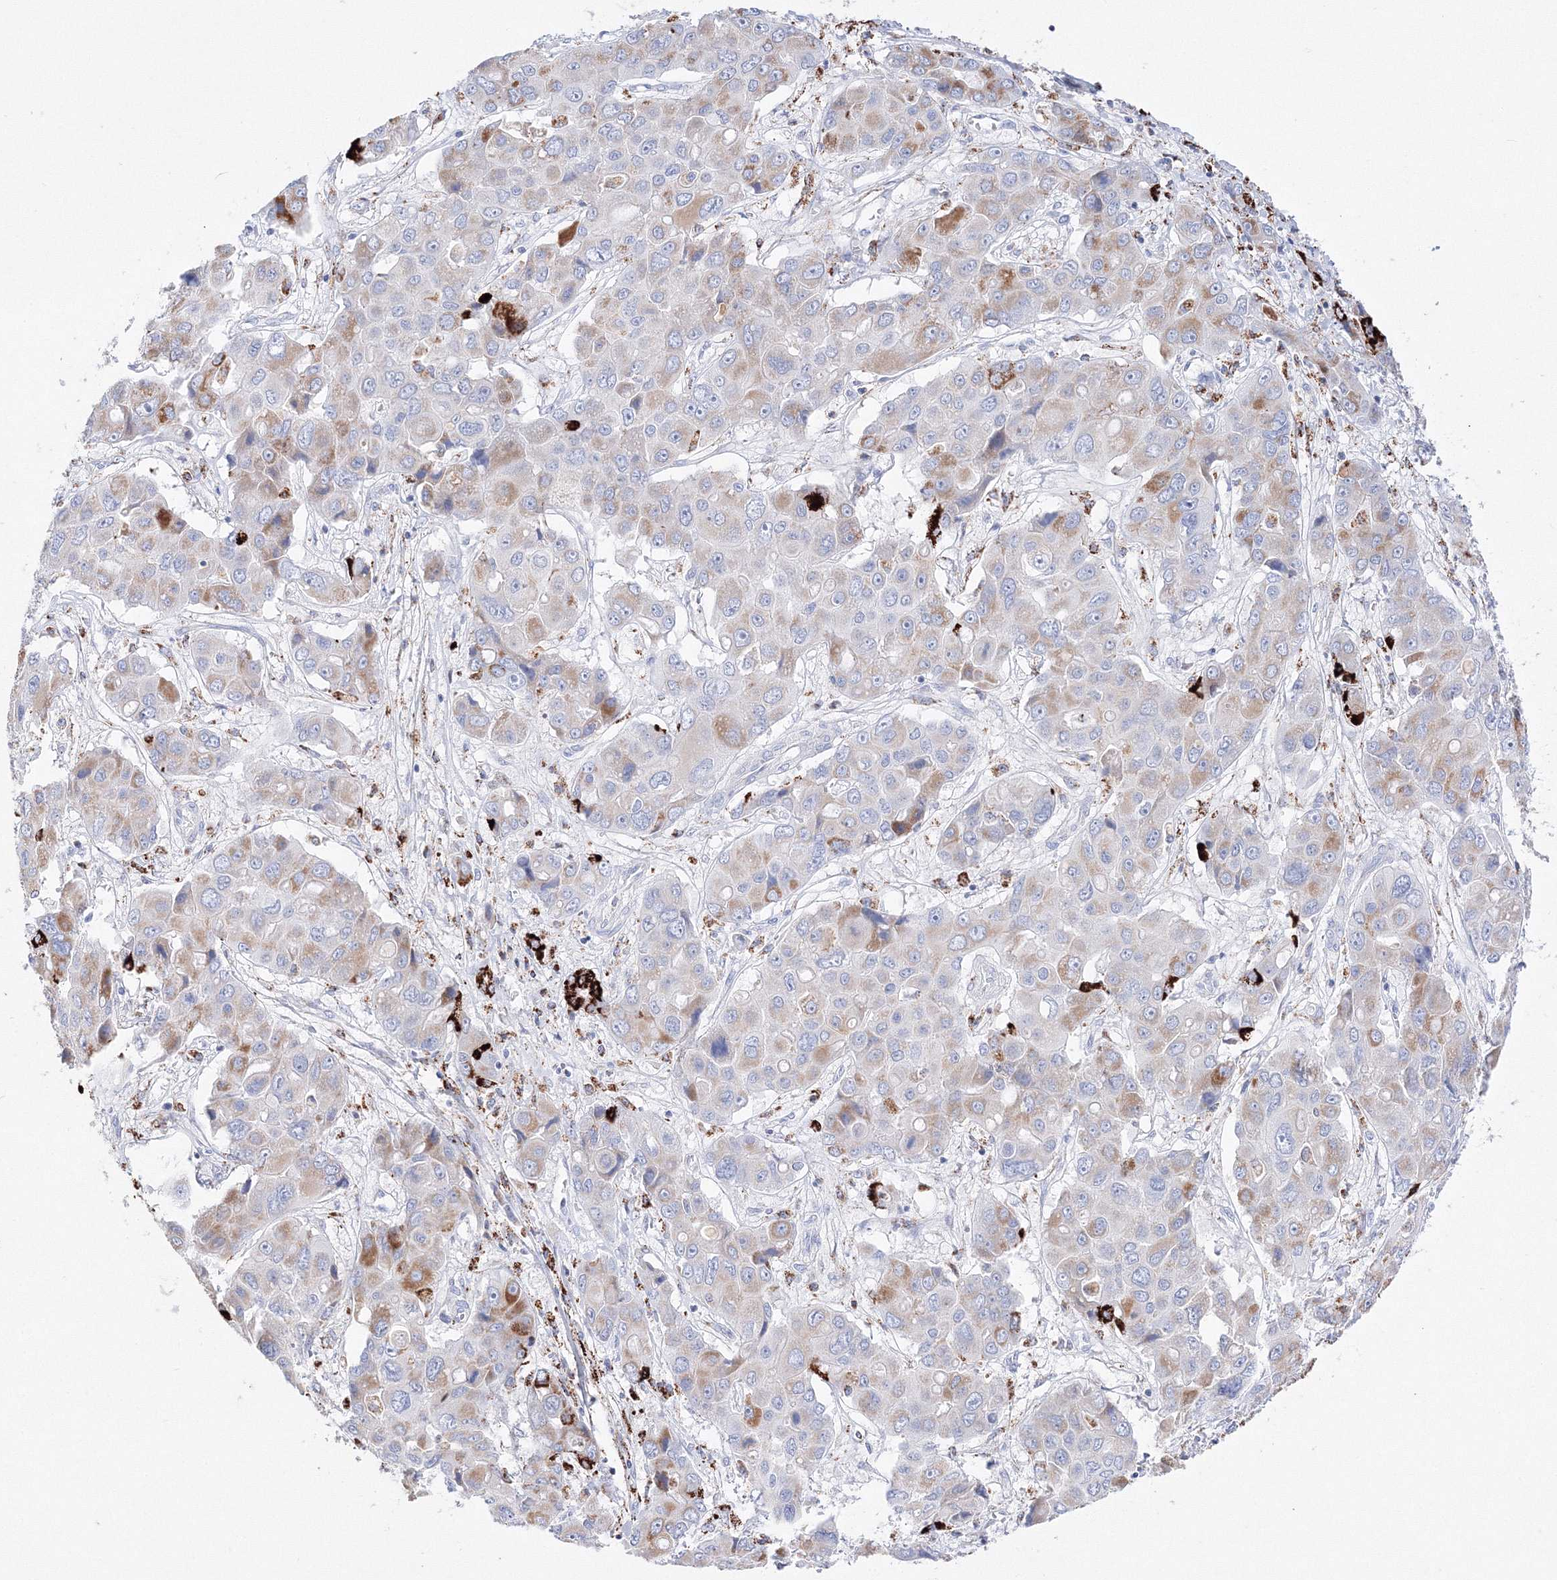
{"staining": {"intensity": "moderate", "quantity": ">75%", "location": "cytoplasmic/membranous"}, "tissue": "liver cancer", "cell_type": "Tumor cells", "image_type": "cancer", "snomed": [{"axis": "morphology", "description": "Cholangiocarcinoma"}, {"axis": "topography", "description": "Liver"}], "caption": "Tumor cells reveal medium levels of moderate cytoplasmic/membranous expression in about >75% of cells in liver cholangiocarcinoma.", "gene": "MERTK", "patient": {"sex": "male", "age": 67}}